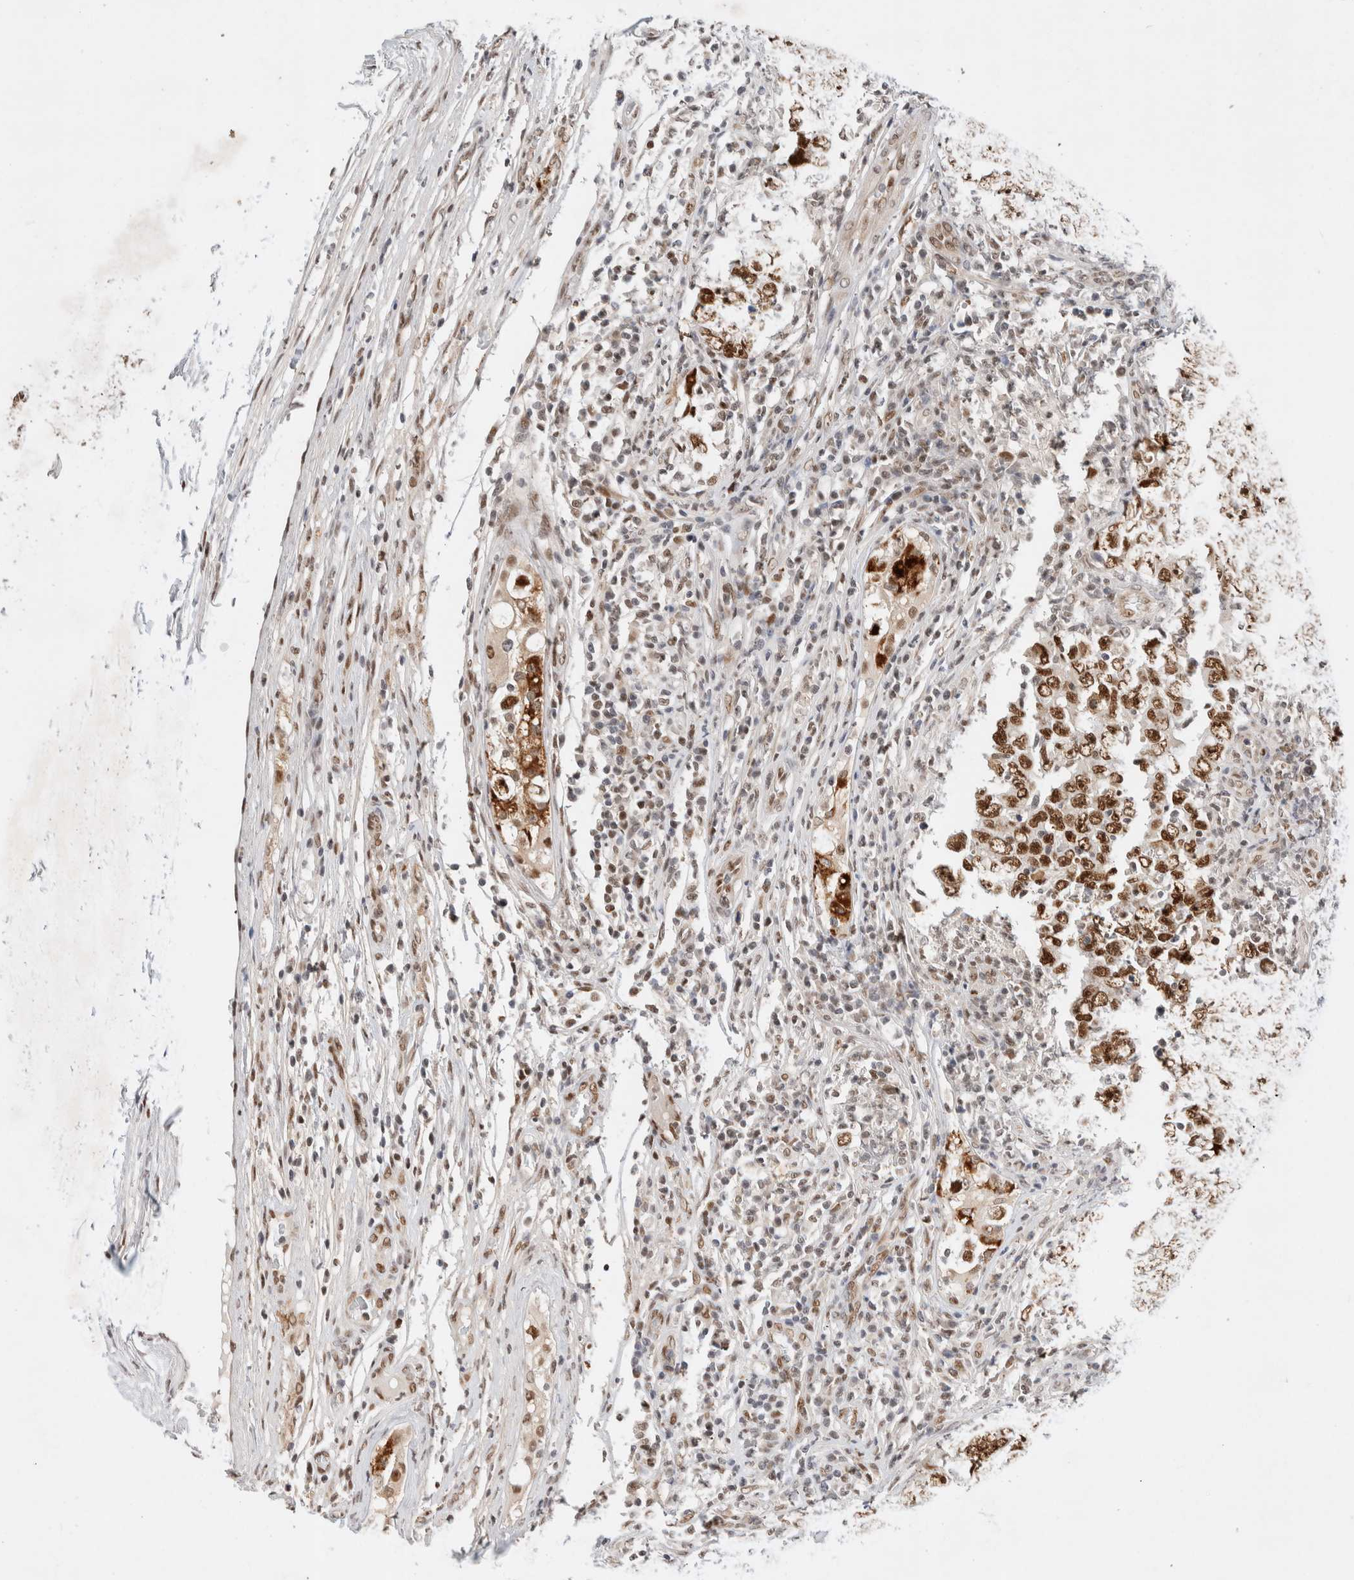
{"staining": {"intensity": "strong", "quantity": ">75%", "location": "nuclear"}, "tissue": "testis cancer", "cell_type": "Tumor cells", "image_type": "cancer", "snomed": [{"axis": "morphology", "description": "Carcinoma, Embryonal, NOS"}, {"axis": "topography", "description": "Testis"}], "caption": "Brown immunohistochemical staining in testis cancer displays strong nuclear expression in about >75% of tumor cells.", "gene": "GTF2I", "patient": {"sex": "male", "age": 26}}